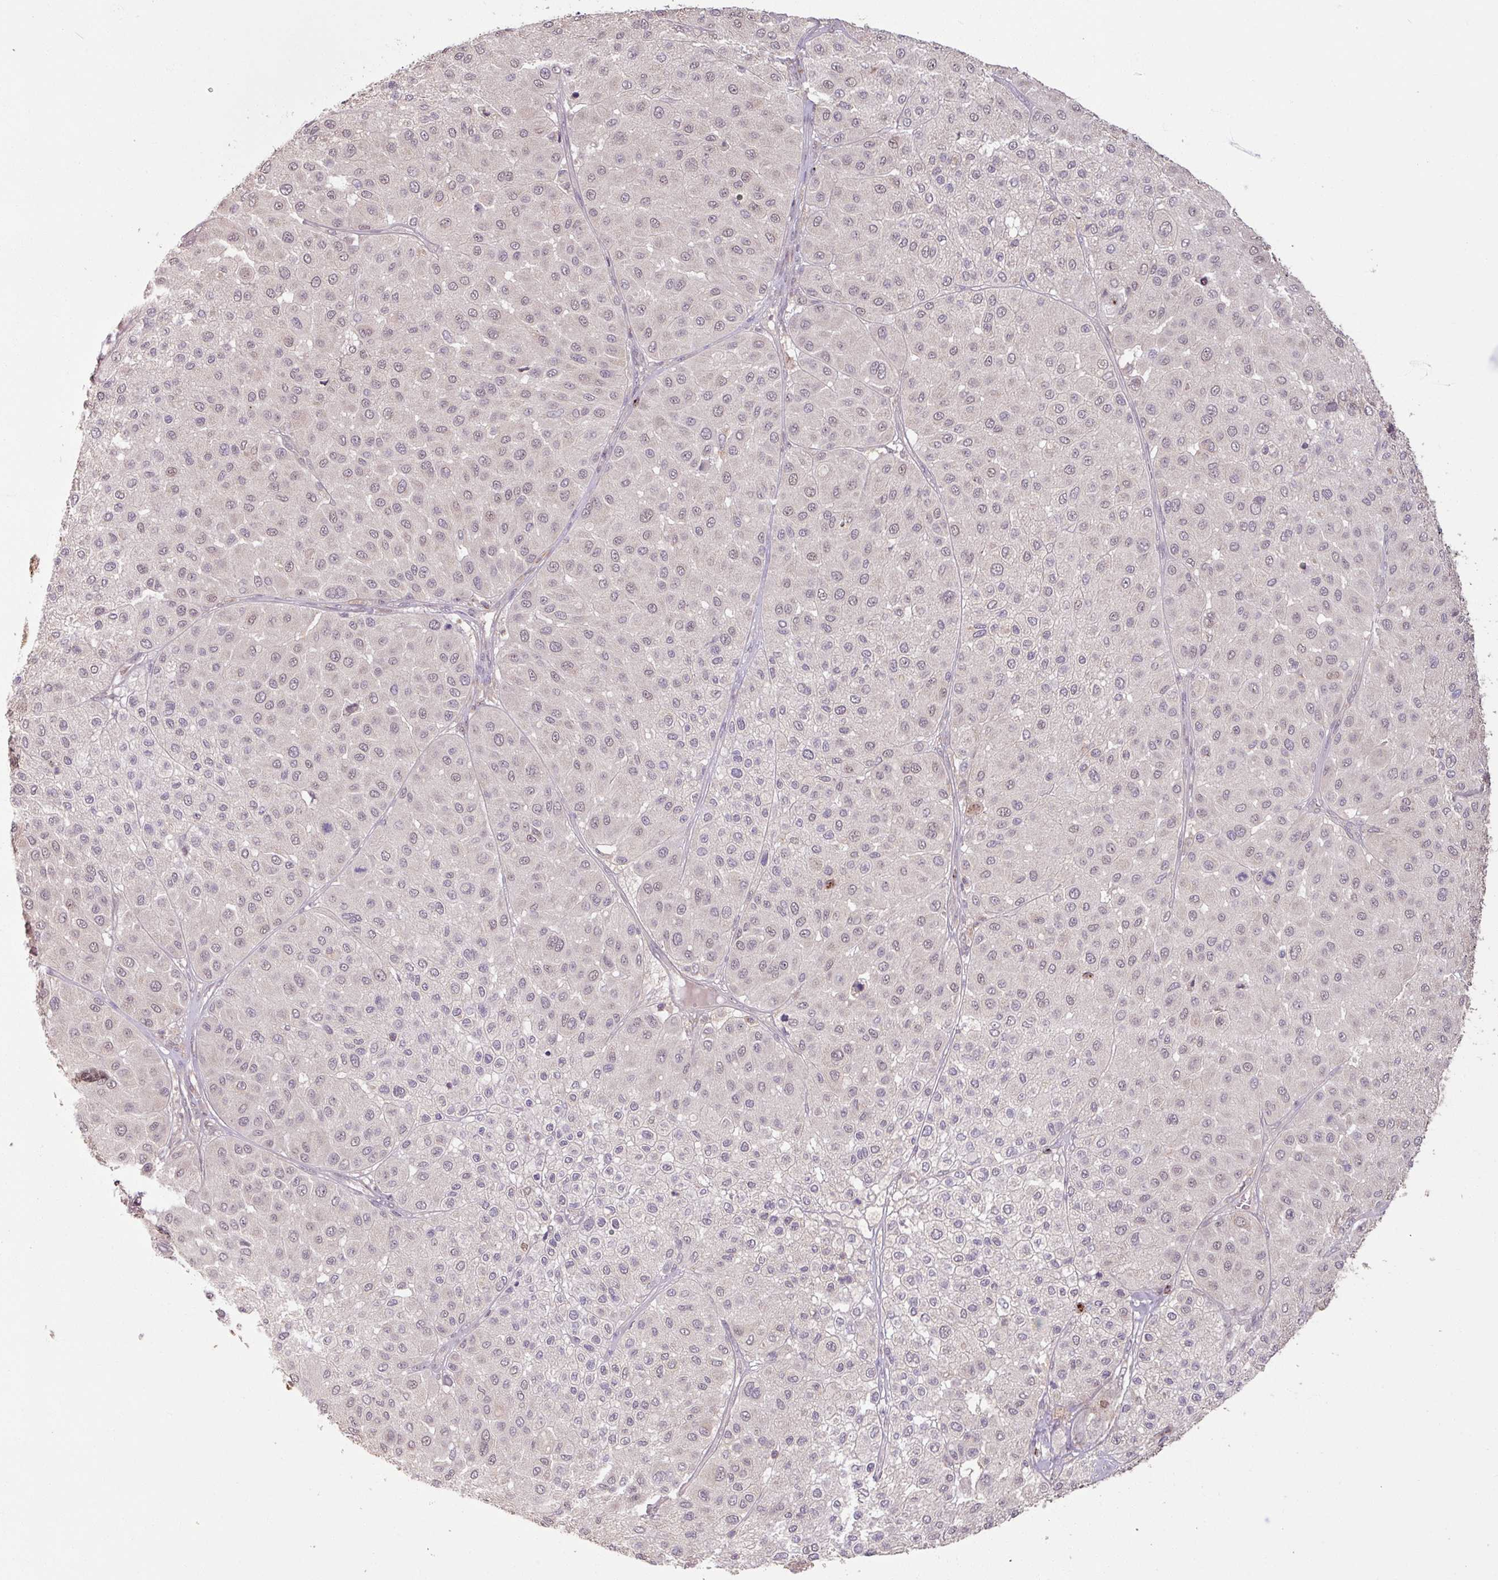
{"staining": {"intensity": "negative", "quantity": "none", "location": "none"}, "tissue": "melanoma", "cell_type": "Tumor cells", "image_type": "cancer", "snomed": [{"axis": "morphology", "description": "Malignant melanoma, Metastatic site"}, {"axis": "topography", "description": "Smooth muscle"}], "caption": "Tumor cells show no significant expression in melanoma. (Brightfield microscopy of DAB (3,3'-diaminobenzidine) immunohistochemistry at high magnification).", "gene": "OR6B1", "patient": {"sex": "male", "age": 41}}